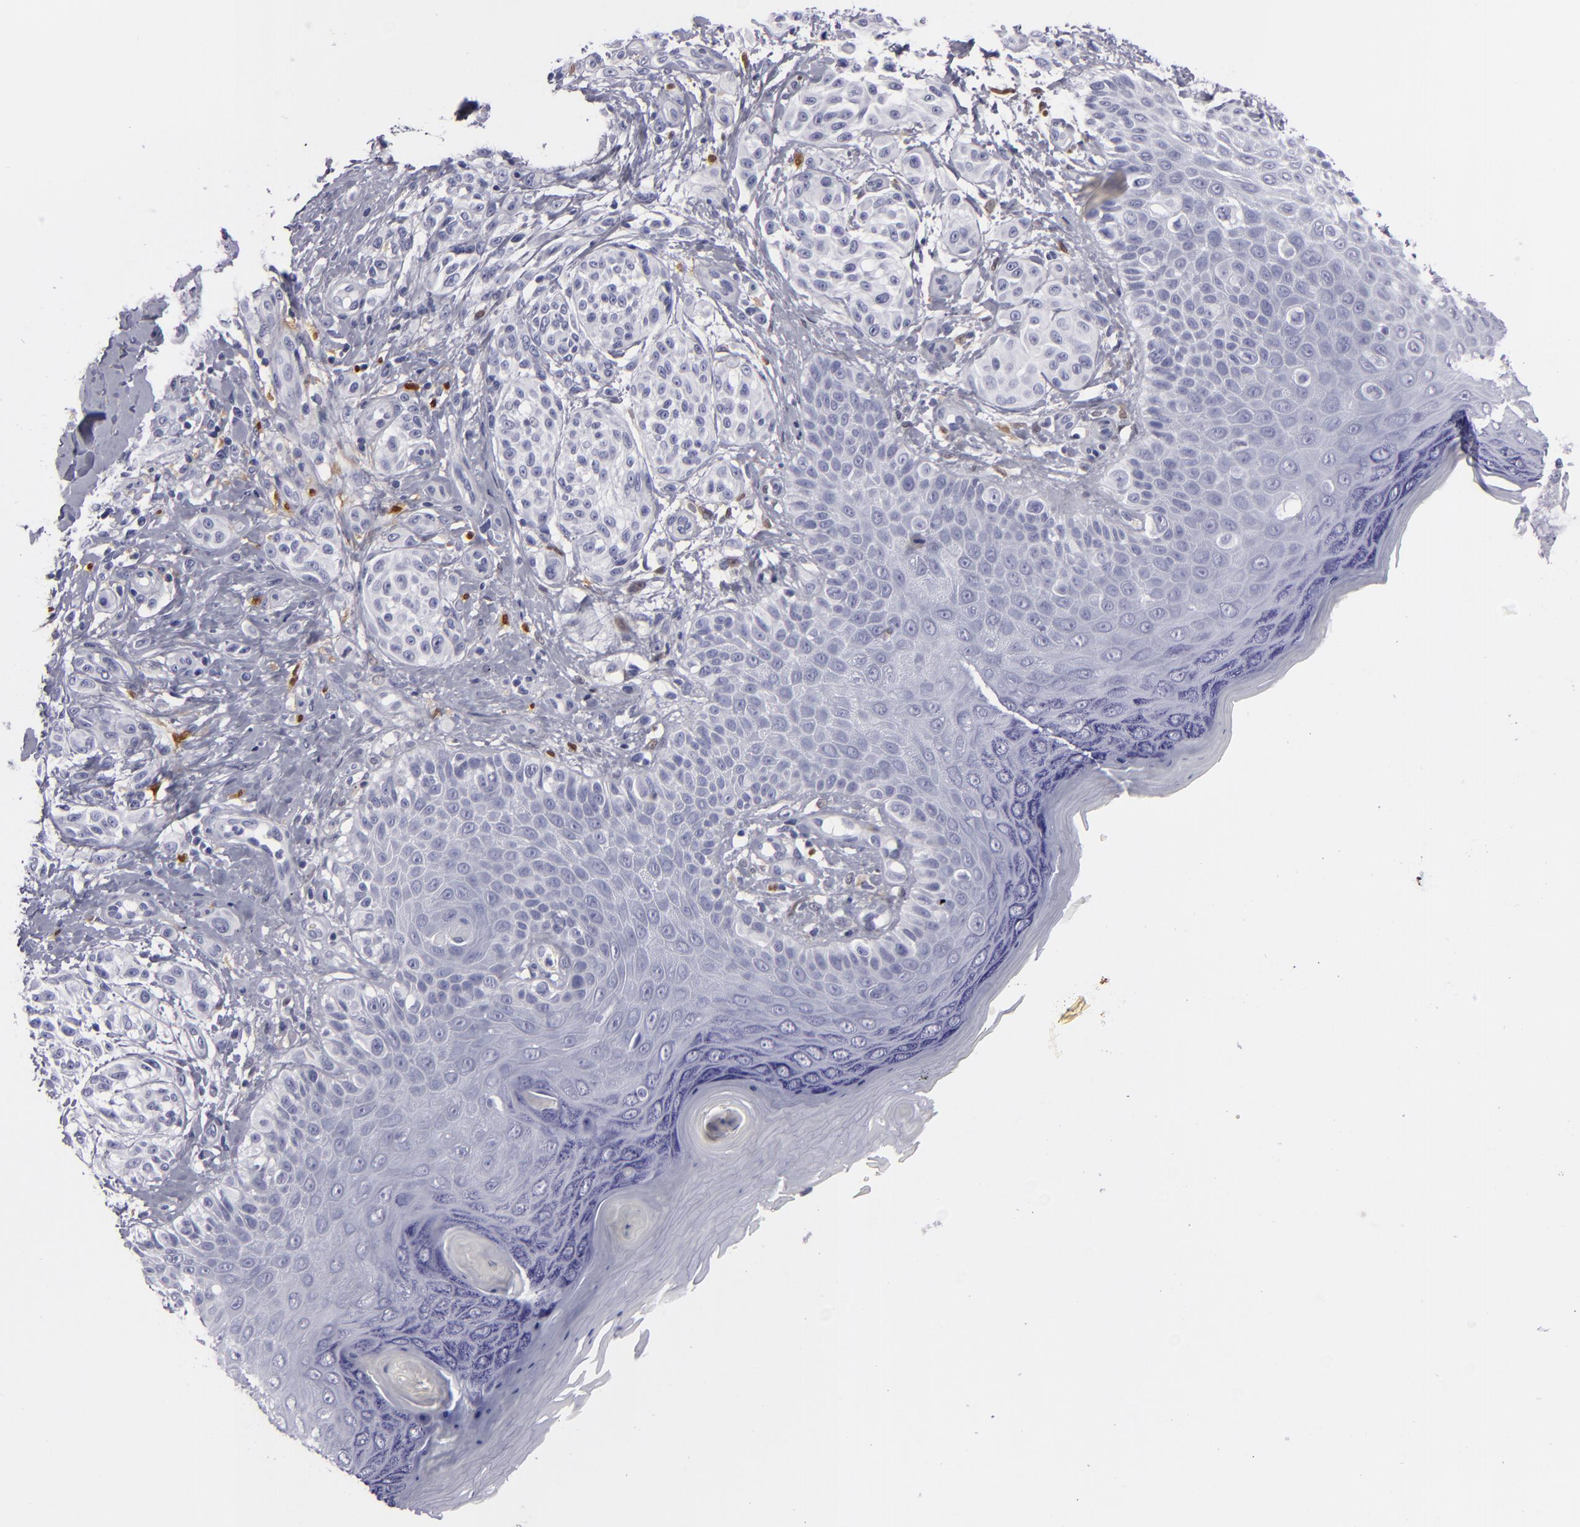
{"staining": {"intensity": "negative", "quantity": "none", "location": "none"}, "tissue": "melanoma", "cell_type": "Tumor cells", "image_type": "cancer", "snomed": [{"axis": "morphology", "description": "Malignant melanoma, NOS"}, {"axis": "topography", "description": "Skin"}], "caption": "The micrograph displays no significant positivity in tumor cells of malignant melanoma.", "gene": "F13A1", "patient": {"sex": "male", "age": 57}}